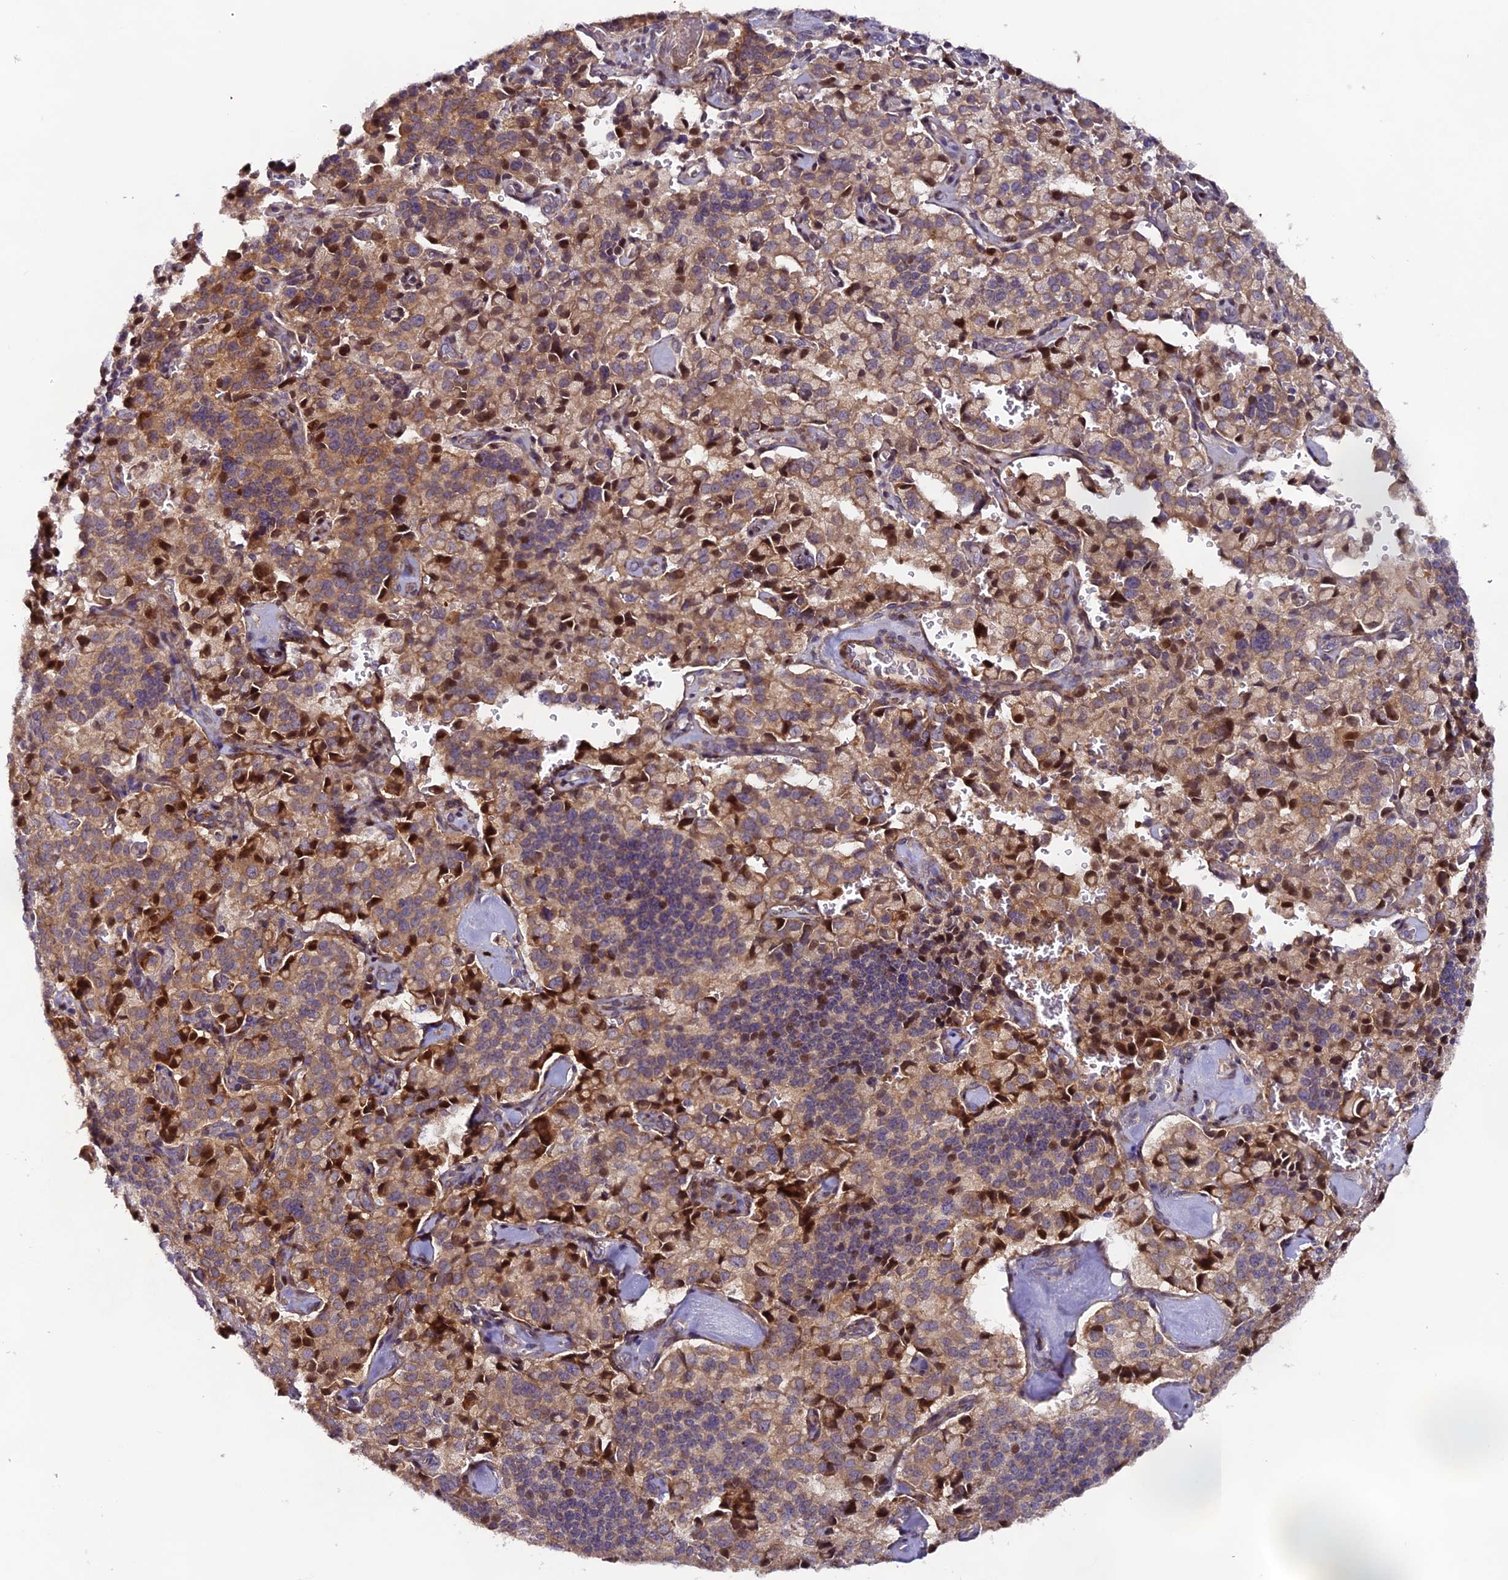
{"staining": {"intensity": "moderate", "quantity": ">75%", "location": "cytoplasmic/membranous,nuclear"}, "tissue": "pancreatic cancer", "cell_type": "Tumor cells", "image_type": "cancer", "snomed": [{"axis": "morphology", "description": "Adenocarcinoma, NOS"}, {"axis": "topography", "description": "Pancreas"}], "caption": "Immunohistochemistry photomicrograph of human pancreatic adenocarcinoma stained for a protein (brown), which reveals medium levels of moderate cytoplasmic/membranous and nuclear positivity in approximately >75% of tumor cells.", "gene": "RAB28", "patient": {"sex": "male", "age": 65}}